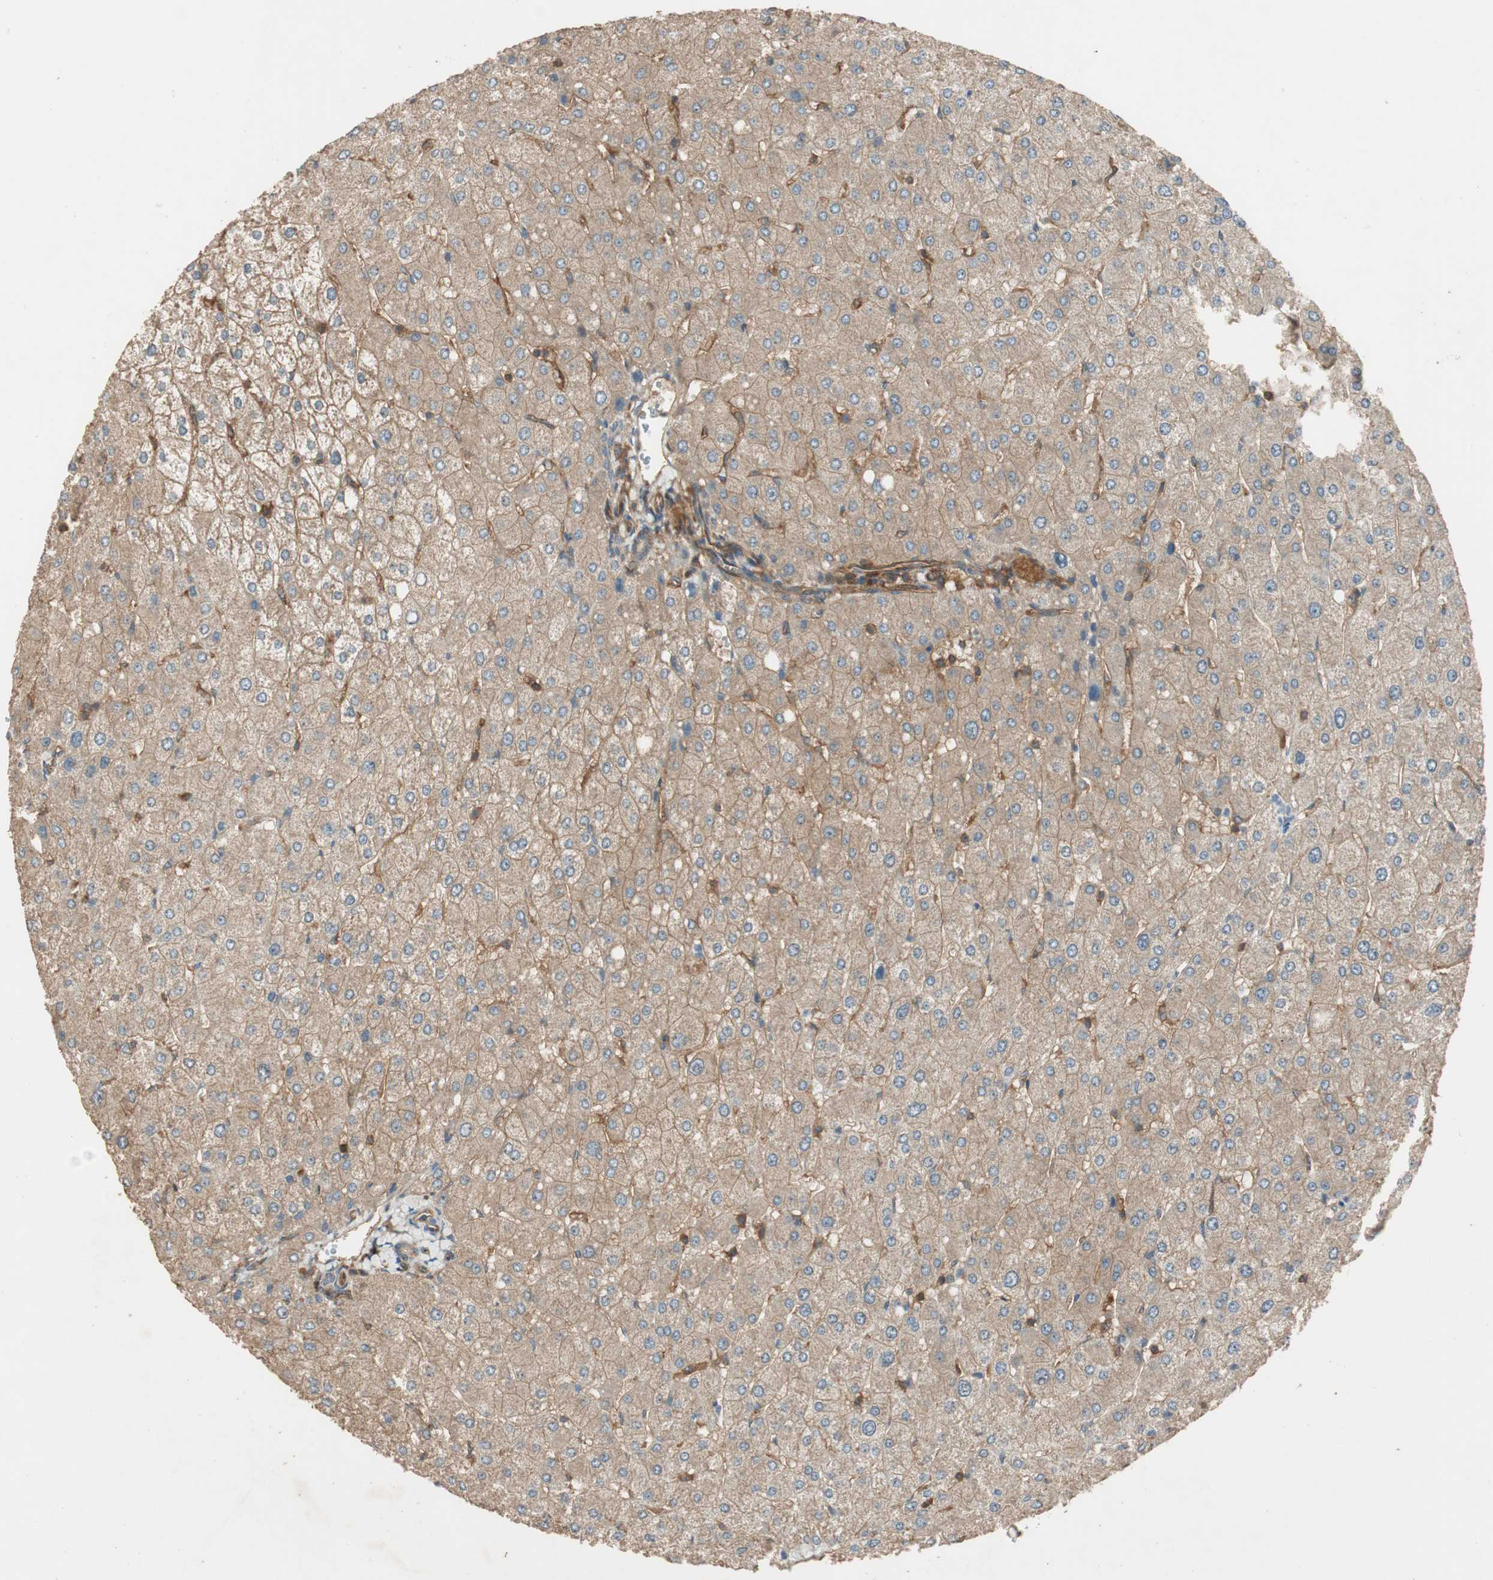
{"staining": {"intensity": "weak", "quantity": ">75%", "location": "cytoplasmic/membranous"}, "tissue": "liver", "cell_type": "Cholangiocytes", "image_type": "normal", "snomed": [{"axis": "morphology", "description": "Normal tissue, NOS"}, {"axis": "topography", "description": "Liver"}], "caption": "A histopathology image of liver stained for a protein displays weak cytoplasmic/membranous brown staining in cholangiocytes. Nuclei are stained in blue.", "gene": "BTN3A3", "patient": {"sex": "male", "age": 55}}